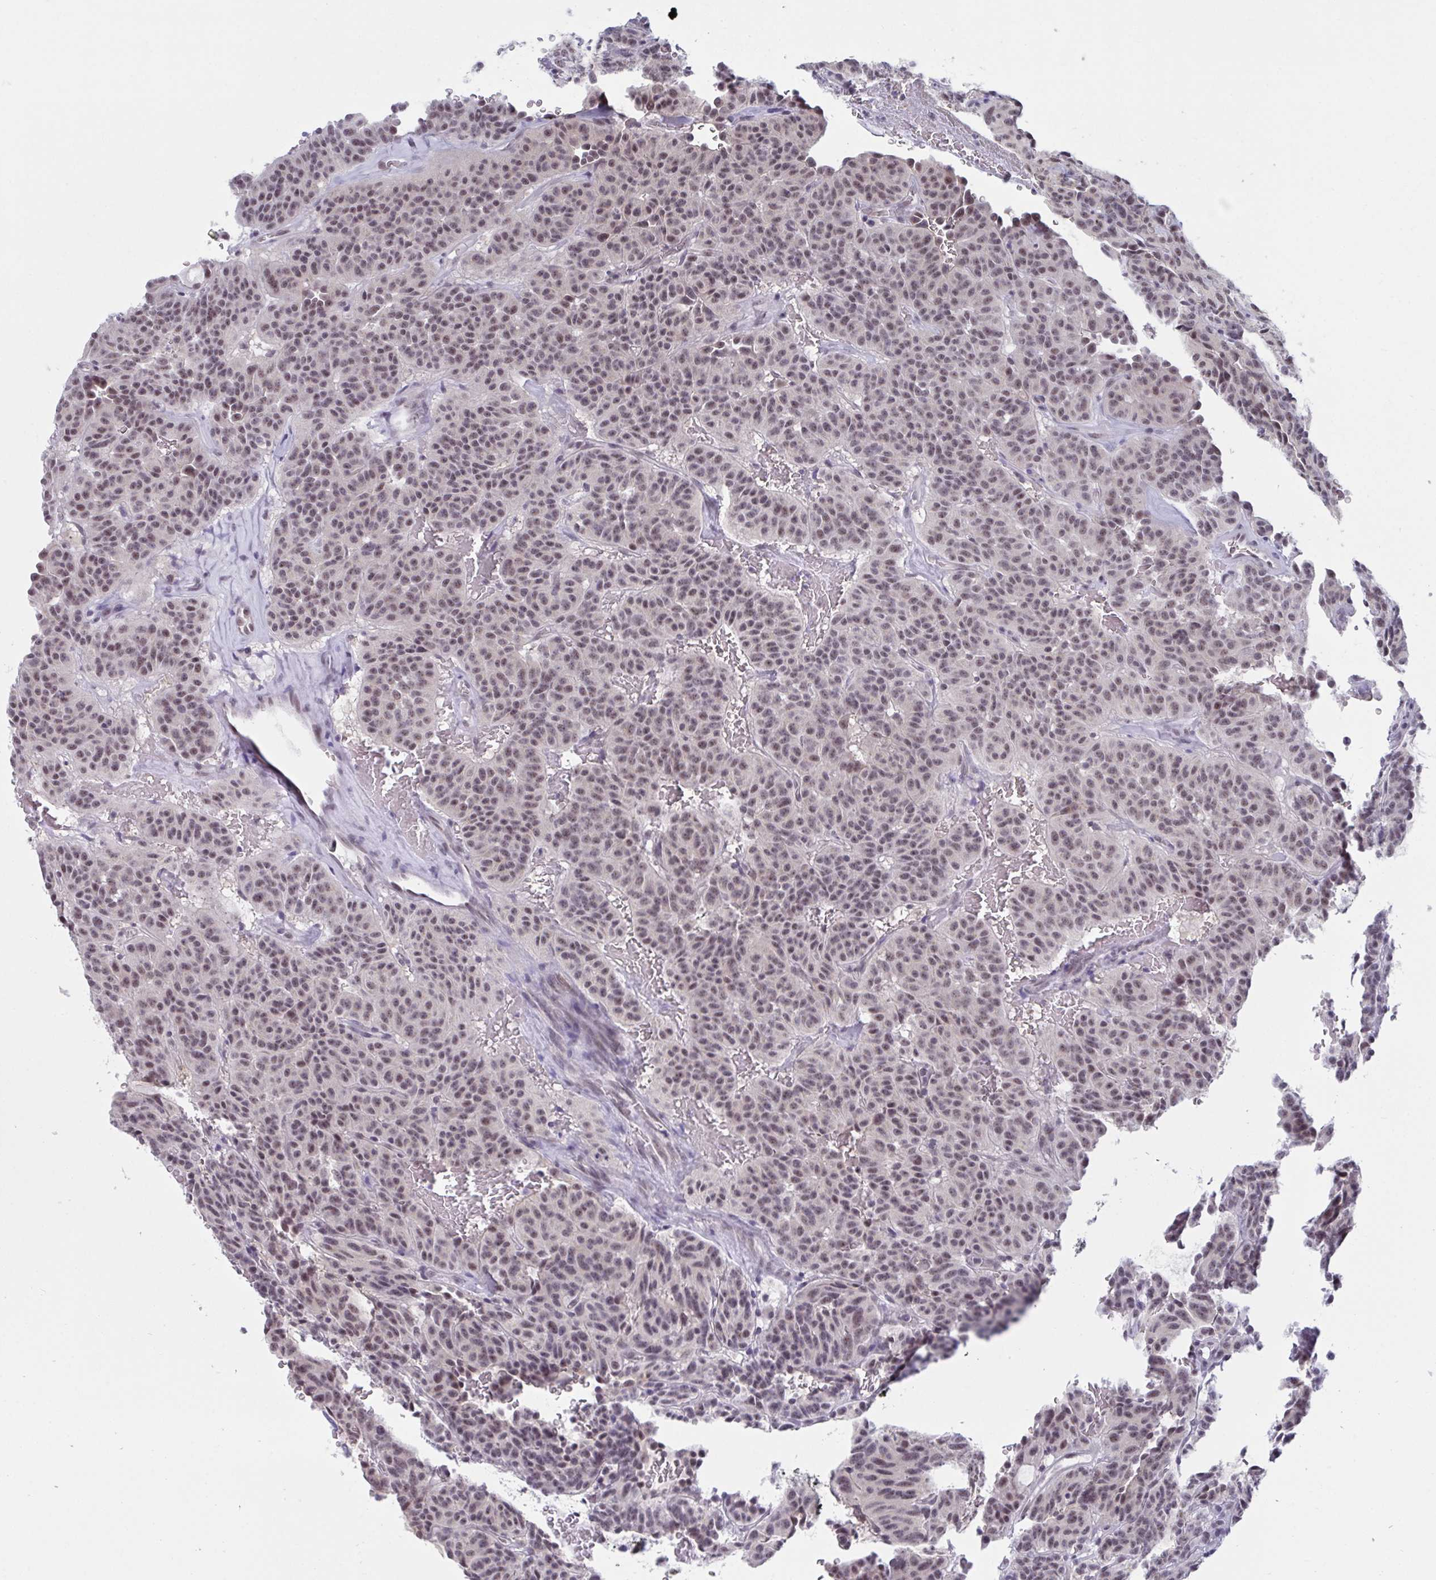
{"staining": {"intensity": "weak", "quantity": "25%-75%", "location": "nuclear"}, "tissue": "carcinoid", "cell_type": "Tumor cells", "image_type": "cancer", "snomed": [{"axis": "morphology", "description": "Carcinoid, malignant, NOS"}, {"axis": "topography", "description": "Lung"}], "caption": "DAB immunohistochemical staining of human carcinoid reveals weak nuclear protein staining in about 25%-75% of tumor cells.", "gene": "PRR14", "patient": {"sex": "female", "age": 61}}